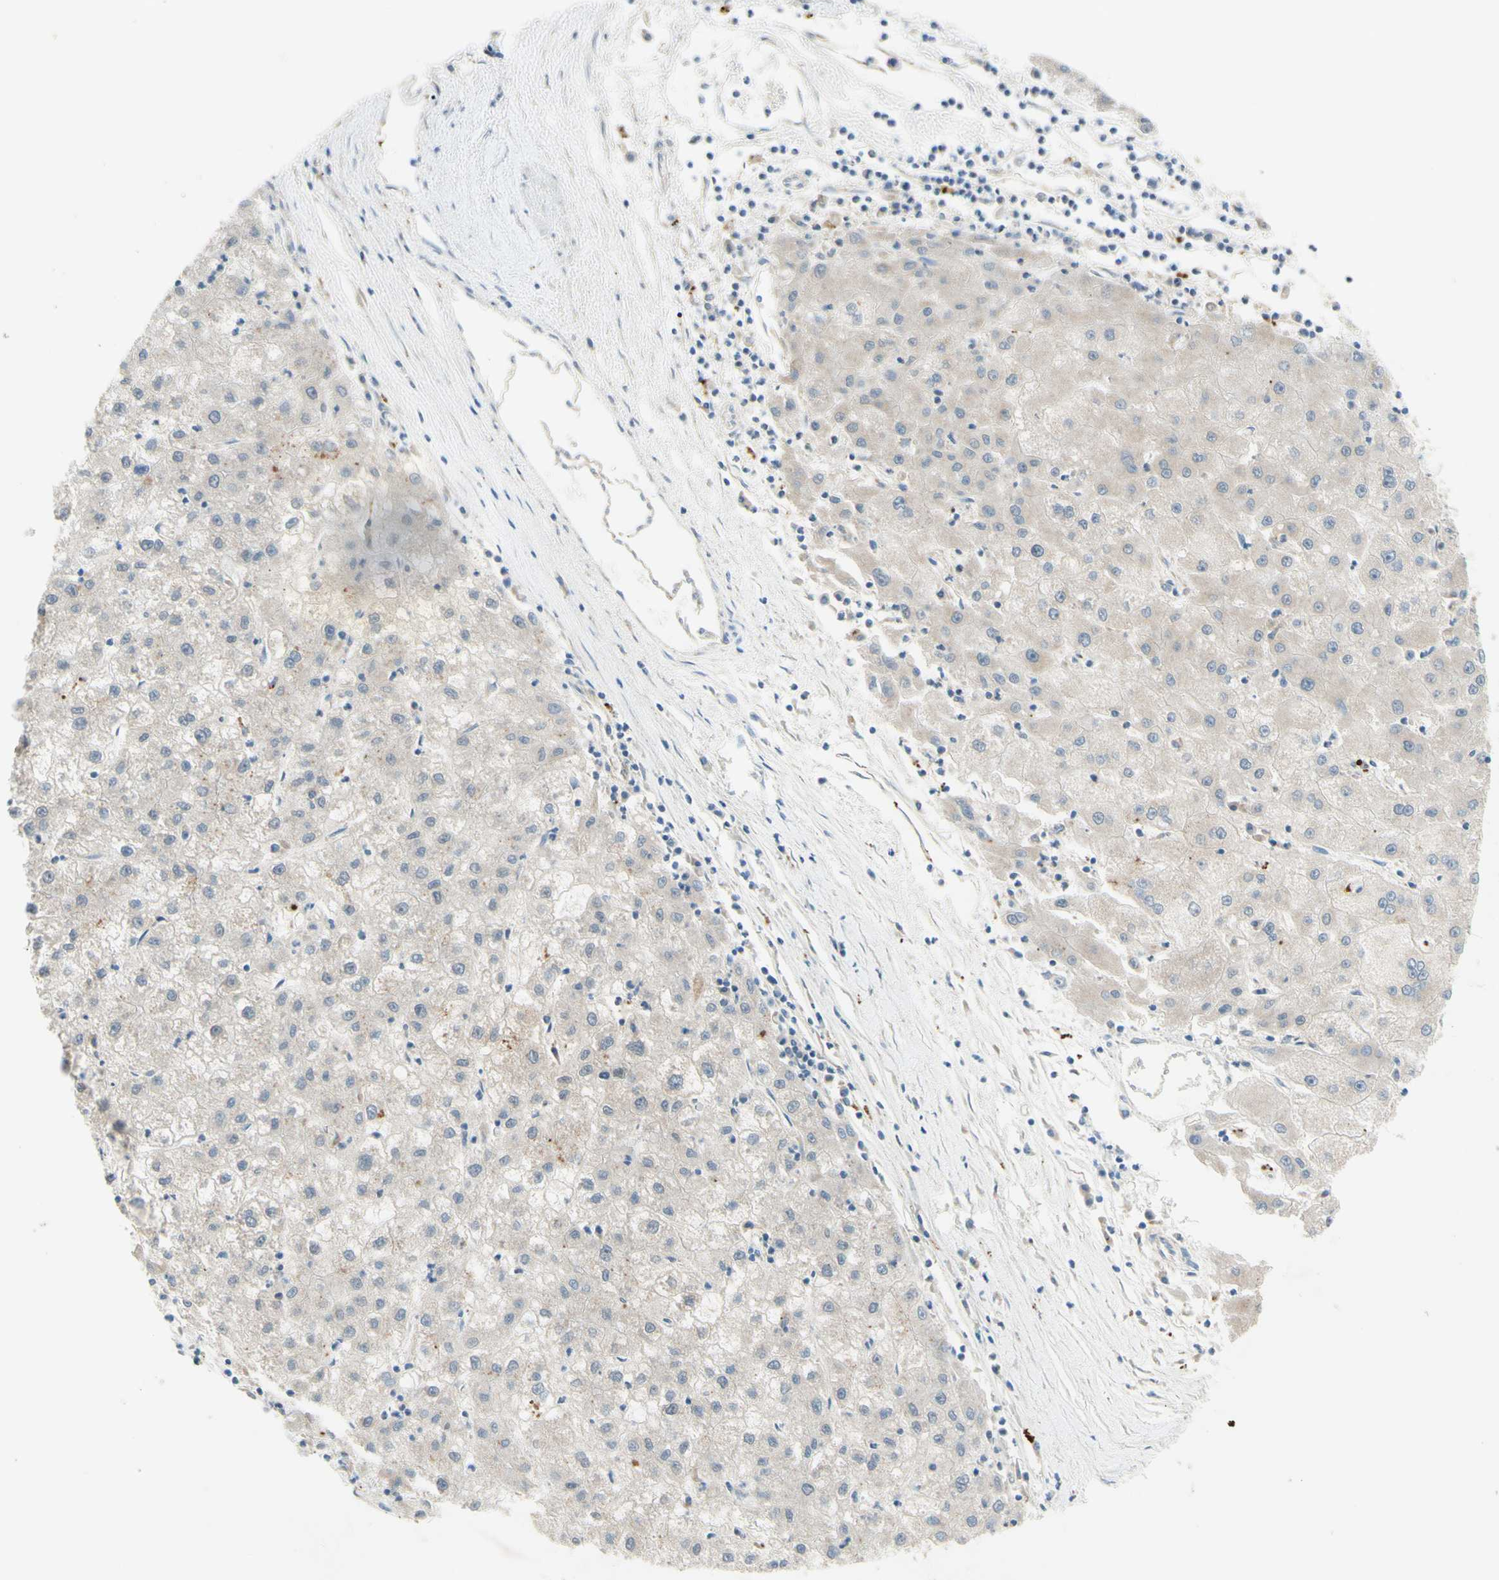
{"staining": {"intensity": "negative", "quantity": "none", "location": "none"}, "tissue": "liver cancer", "cell_type": "Tumor cells", "image_type": "cancer", "snomed": [{"axis": "morphology", "description": "Carcinoma, Hepatocellular, NOS"}, {"axis": "topography", "description": "Liver"}], "caption": "A photomicrograph of liver cancer stained for a protein displays no brown staining in tumor cells.", "gene": "ARMC10", "patient": {"sex": "male", "age": 72}}